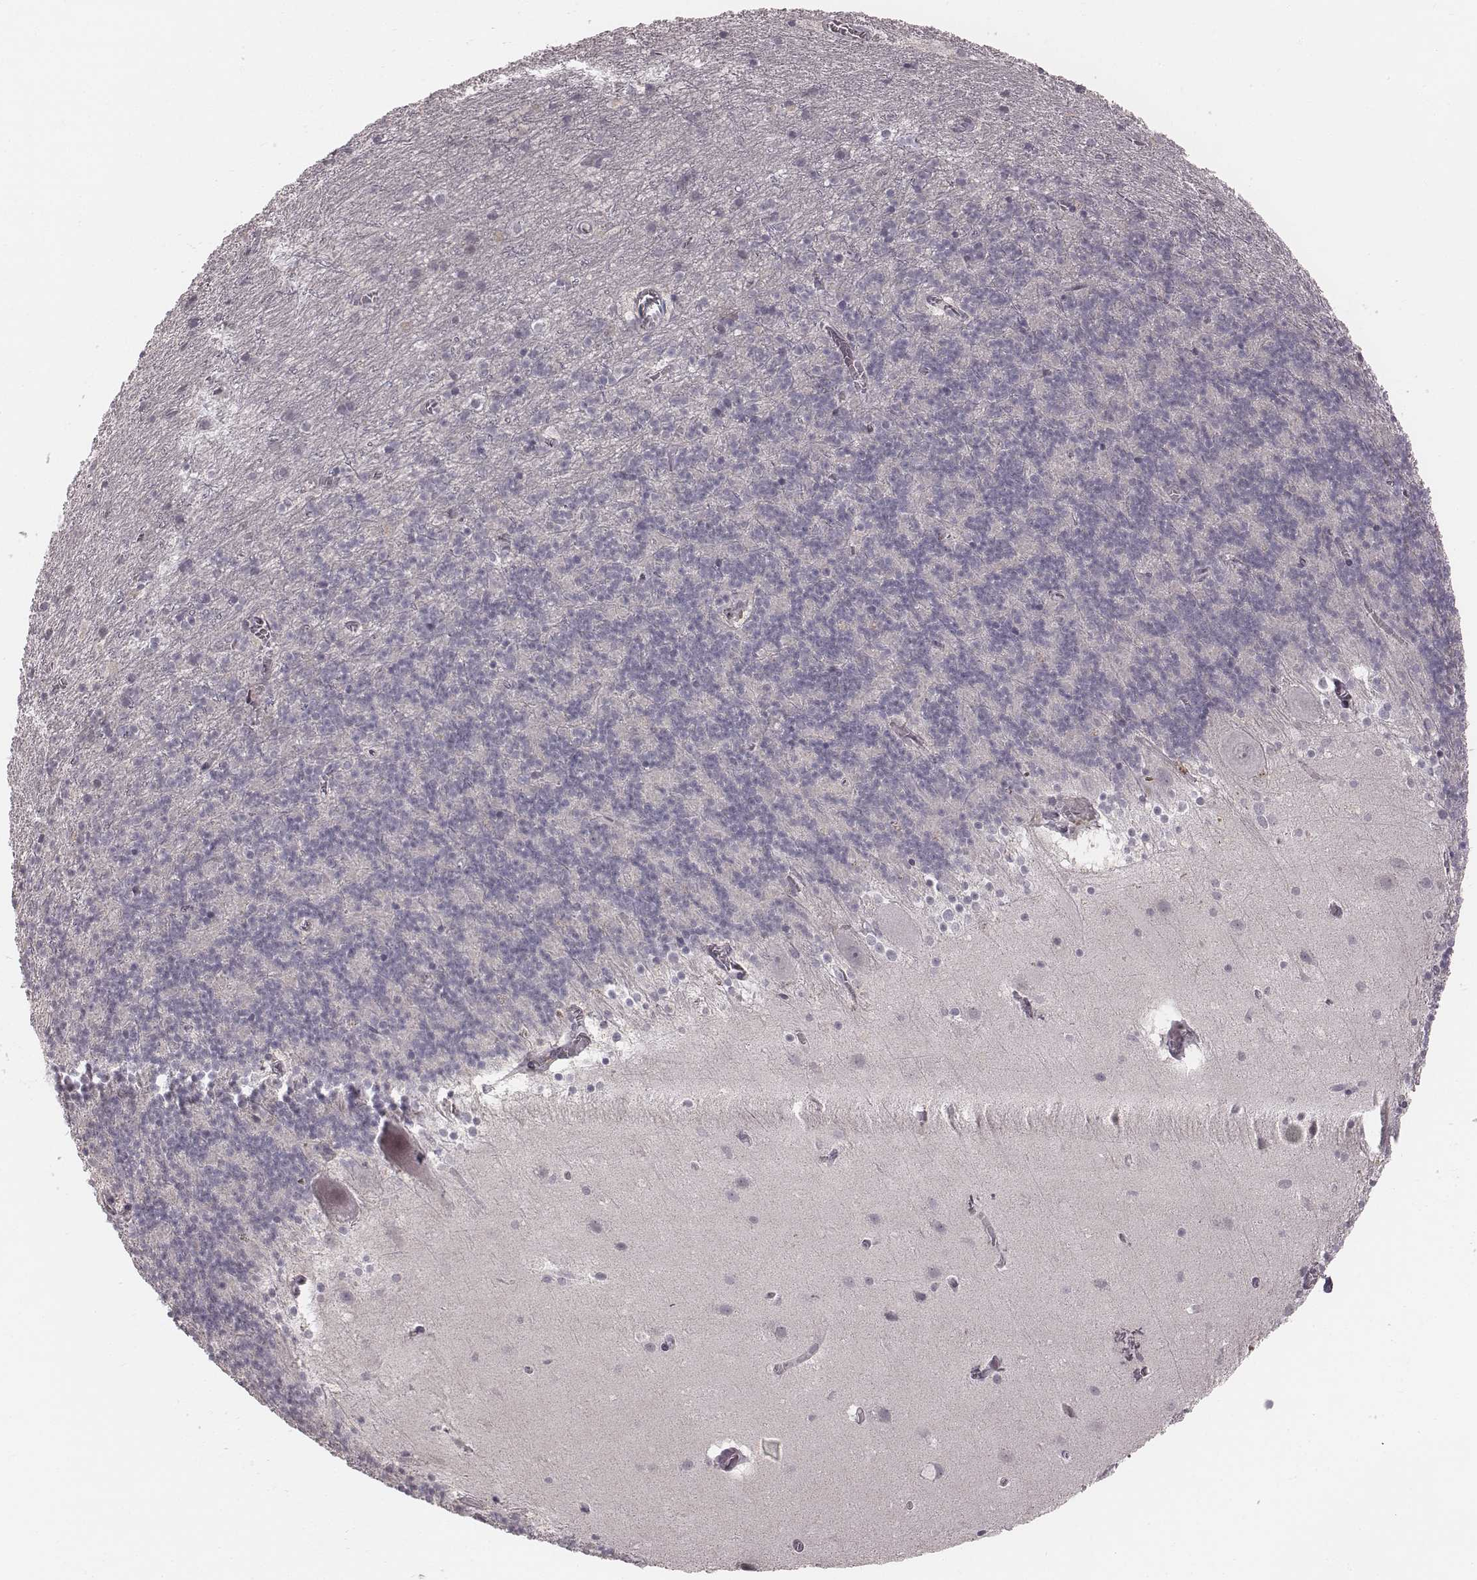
{"staining": {"intensity": "negative", "quantity": "none", "location": "none"}, "tissue": "cerebellum", "cell_type": "Cells in granular layer", "image_type": "normal", "snomed": [{"axis": "morphology", "description": "Normal tissue, NOS"}, {"axis": "topography", "description": "Cerebellum"}], "caption": "Cells in granular layer show no significant protein staining in benign cerebellum. Nuclei are stained in blue.", "gene": "IQCG", "patient": {"sex": "male", "age": 70}}